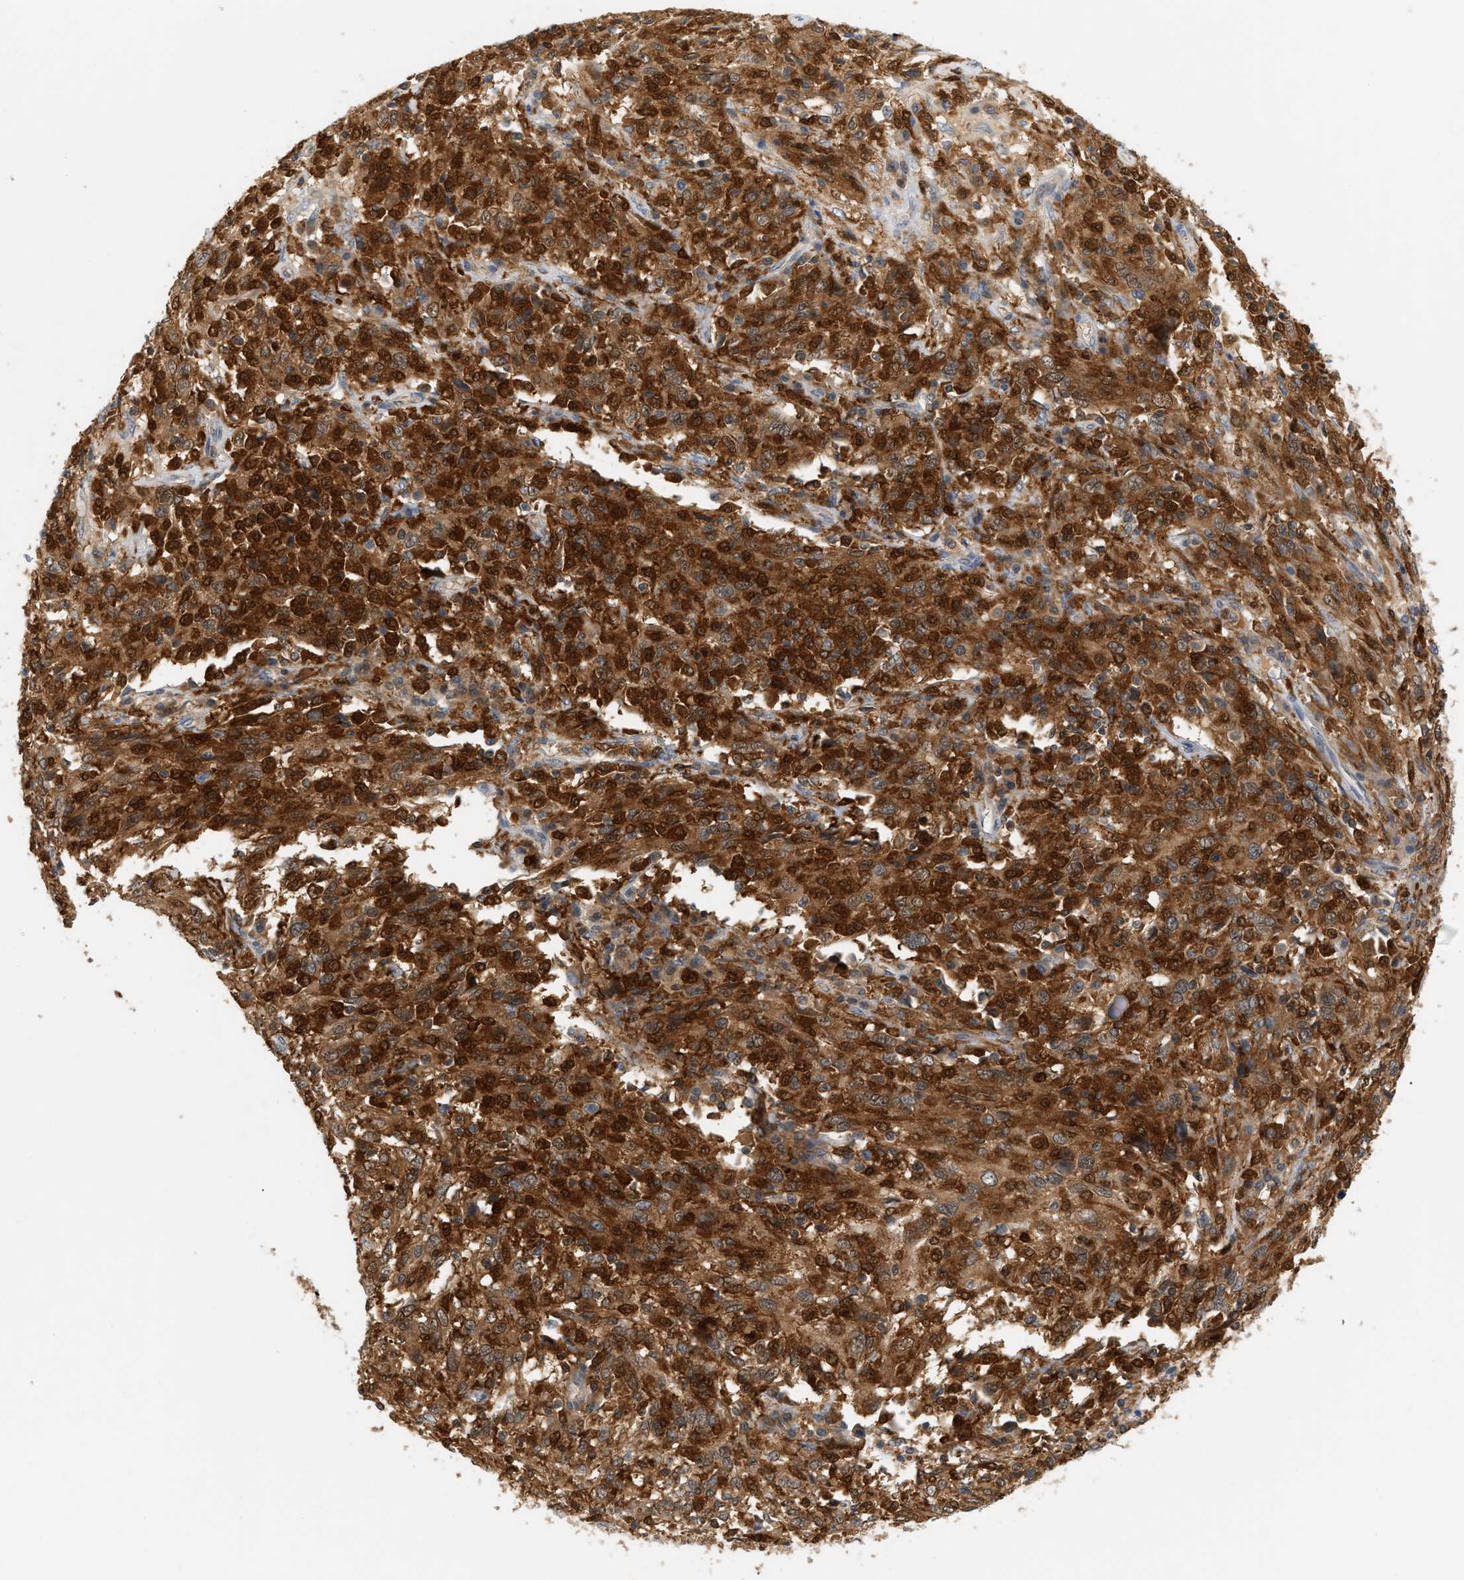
{"staining": {"intensity": "strong", "quantity": ">75%", "location": "cytoplasmic/membranous,nuclear"}, "tissue": "cervical cancer", "cell_type": "Tumor cells", "image_type": "cancer", "snomed": [{"axis": "morphology", "description": "Squamous cell carcinoma, NOS"}, {"axis": "topography", "description": "Cervix"}], "caption": "Protein staining reveals strong cytoplasmic/membranous and nuclear staining in approximately >75% of tumor cells in cervical cancer. Using DAB (brown) and hematoxylin (blue) stains, captured at high magnification using brightfield microscopy.", "gene": "PYCARD", "patient": {"sex": "female", "age": 46}}